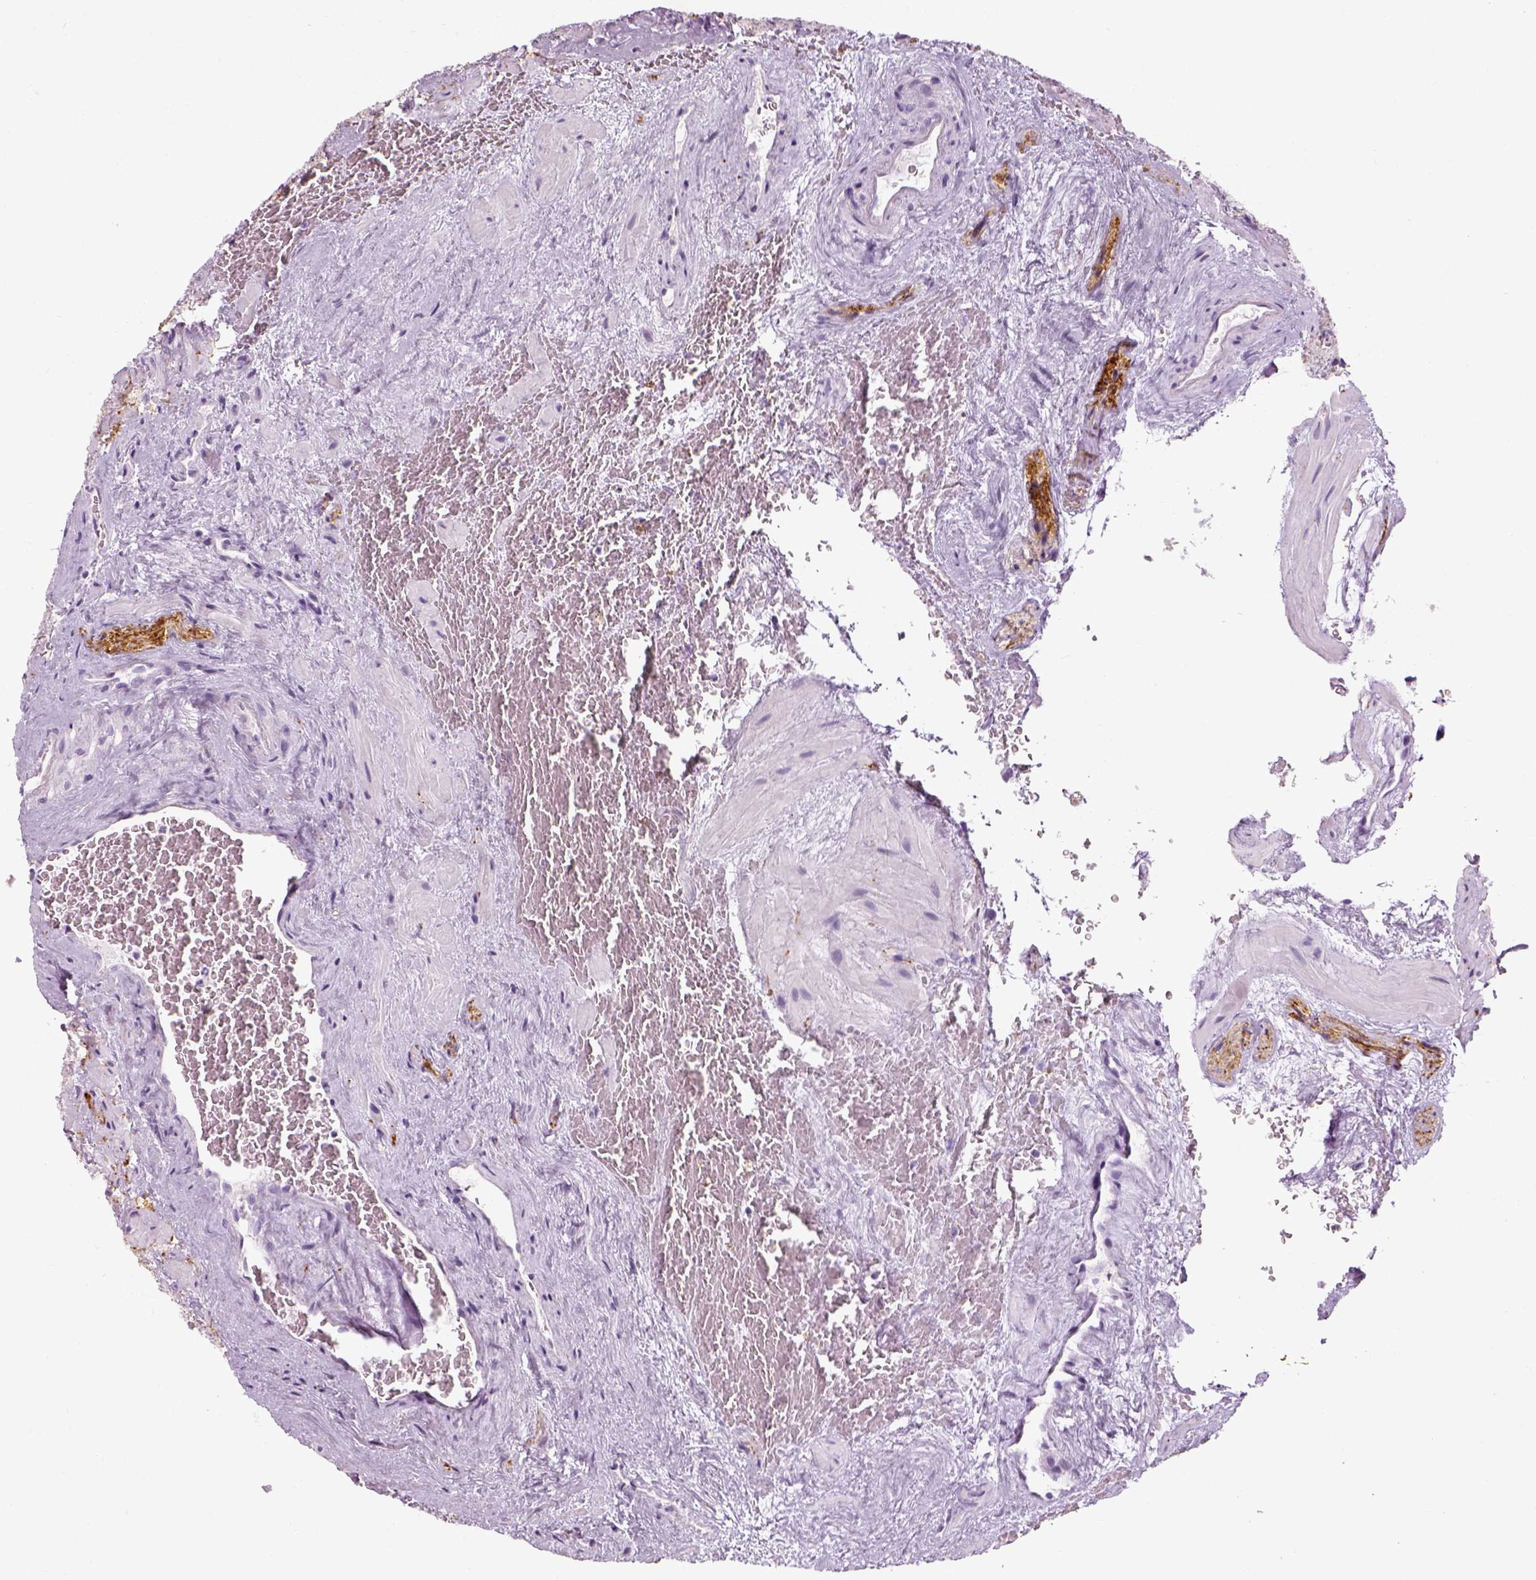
{"staining": {"intensity": "negative", "quantity": "none", "location": "none"}, "tissue": "seminal vesicle", "cell_type": "Glandular cells", "image_type": "normal", "snomed": [{"axis": "morphology", "description": "Normal tissue, NOS"}, {"axis": "topography", "description": "Prostate"}, {"axis": "topography", "description": "Seminal veicle"}], "caption": "Normal seminal vesicle was stained to show a protein in brown. There is no significant staining in glandular cells. The staining was performed using DAB to visualize the protein expression in brown, while the nuclei were stained in blue with hematoxylin (Magnification: 20x).", "gene": "TH", "patient": {"sex": "male", "age": 71}}